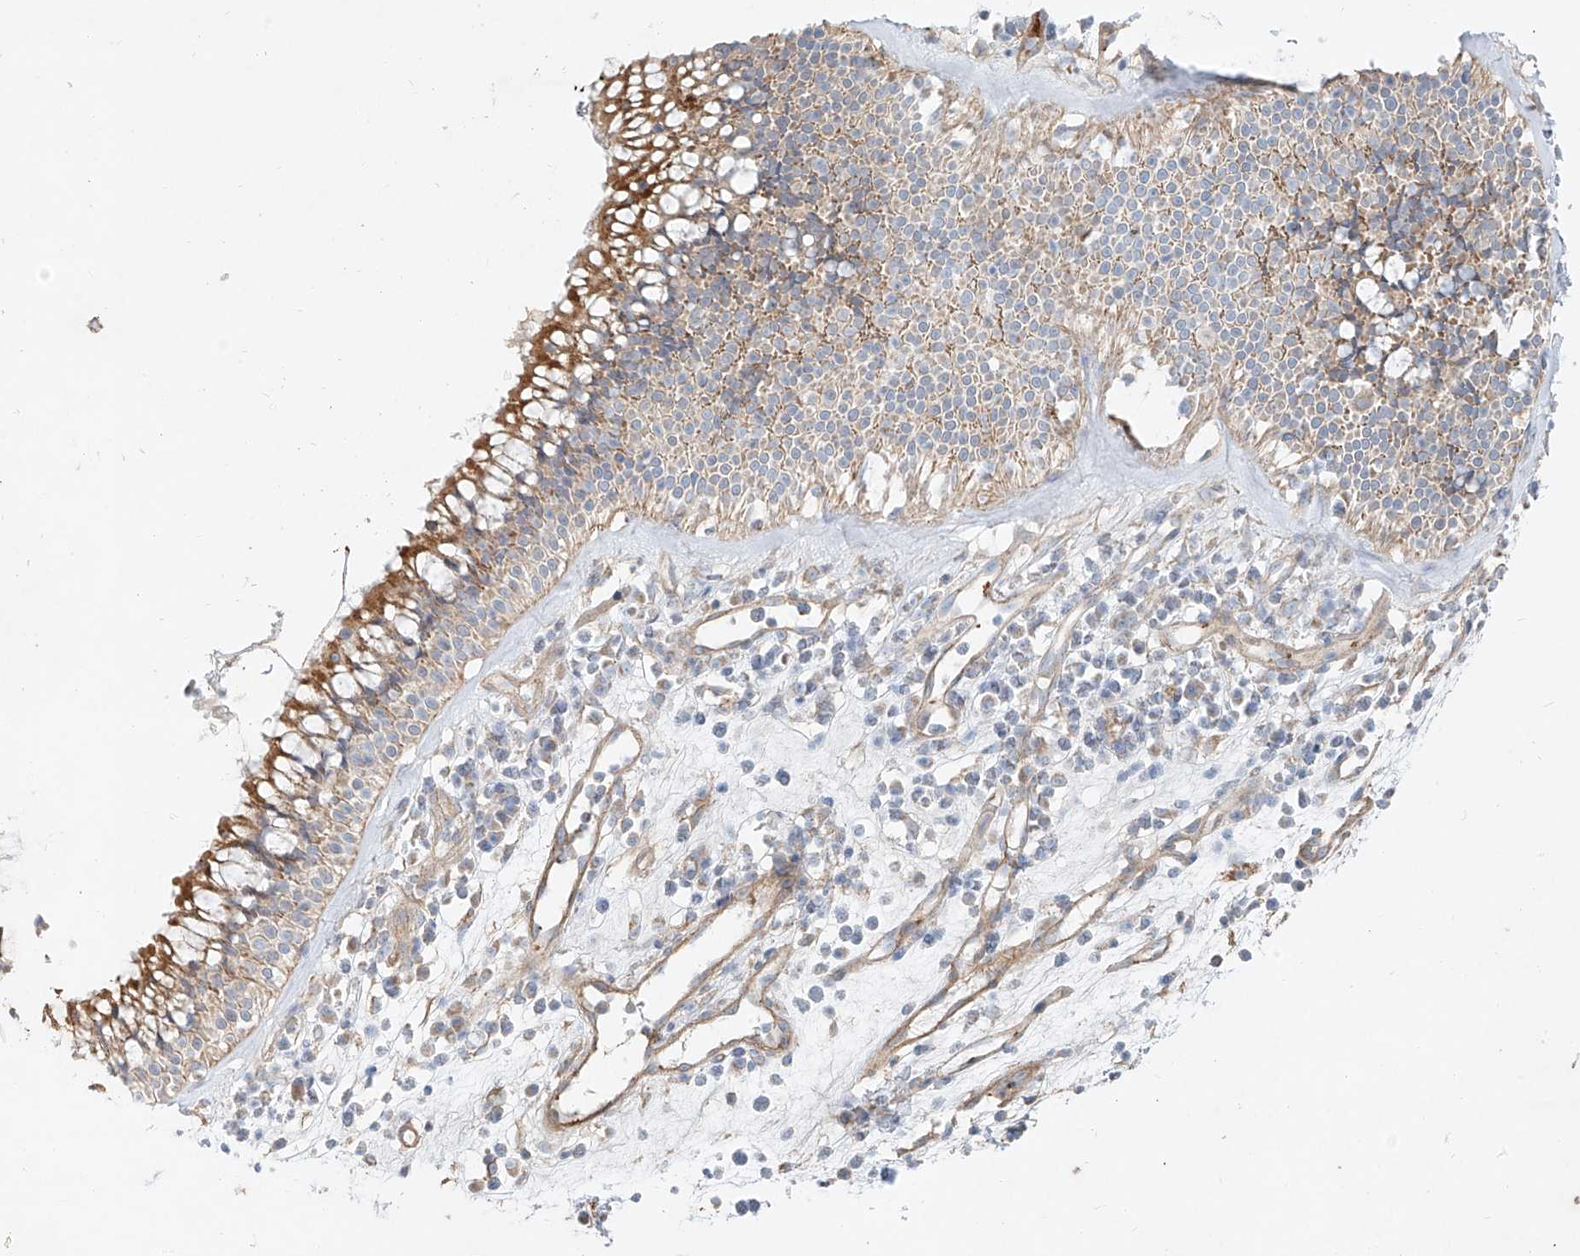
{"staining": {"intensity": "moderate", "quantity": ">75%", "location": "cytoplasmic/membranous"}, "tissue": "nasopharynx", "cell_type": "Respiratory epithelial cells", "image_type": "normal", "snomed": [{"axis": "morphology", "description": "Normal tissue, NOS"}, {"axis": "morphology", "description": "Inflammation, NOS"}, {"axis": "morphology", "description": "Malignant melanoma, Metastatic site"}, {"axis": "topography", "description": "Nasopharynx"}], "caption": "IHC staining of benign nasopharynx, which displays medium levels of moderate cytoplasmic/membranous positivity in approximately >75% of respiratory epithelial cells indicating moderate cytoplasmic/membranous protein staining. The staining was performed using DAB (3,3'-diaminobenzidine) (brown) for protein detection and nuclei were counterstained in hematoxylin (blue).", "gene": "AJM1", "patient": {"sex": "male", "age": 70}}